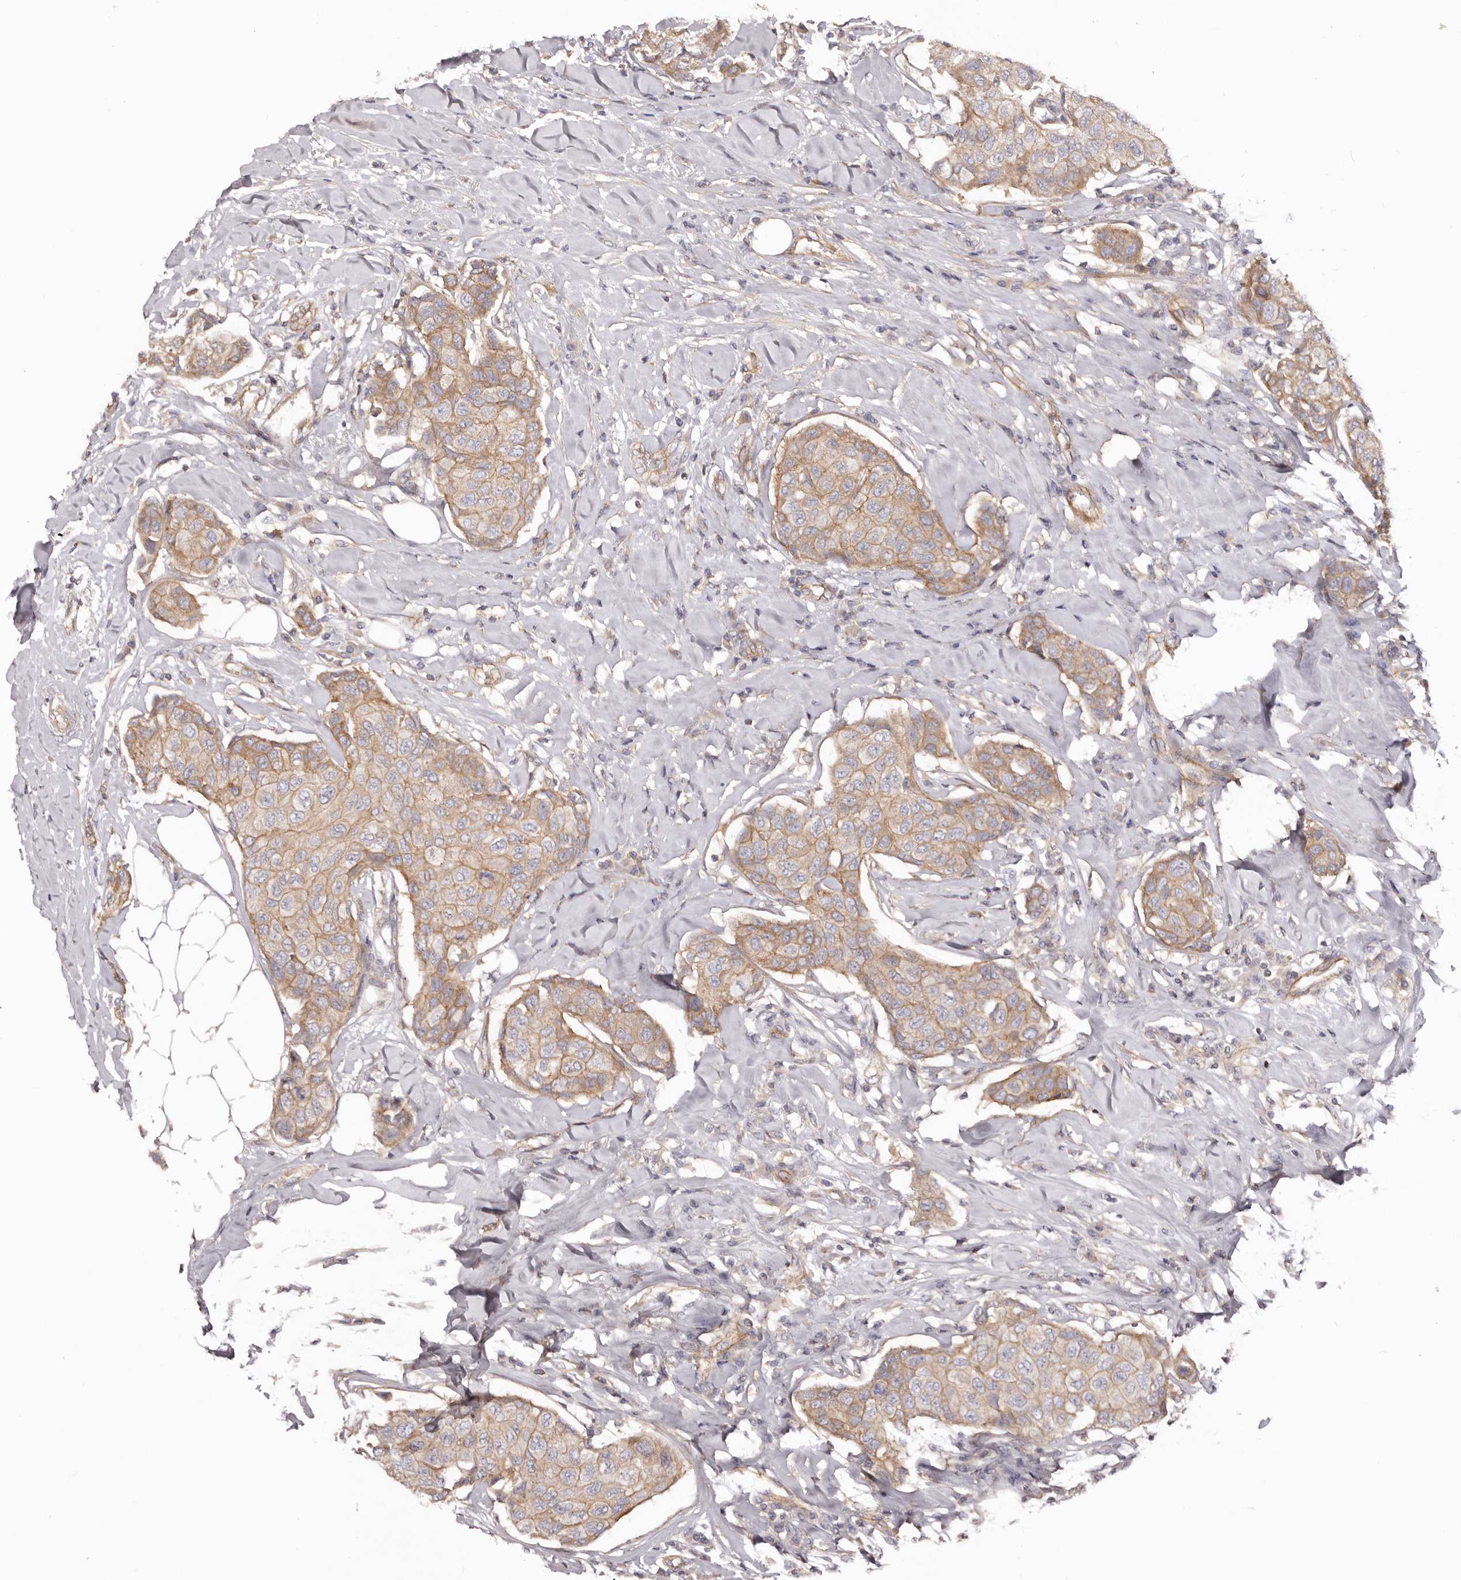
{"staining": {"intensity": "weak", "quantity": ">75%", "location": "cytoplasmic/membranous"}, "tissue": "breast cancer", "cell_type": "Tumor cells", "image_type": "cancer", "snomed": [{"axis": "morphology", "description": "Duct carcinoma"}, {"axis": "topography", "description": "Breast"}], "caption": "The histopathology image shows staining of breast cancer (invasive ductal carcinoma), revealing weak cytoplasmic/membranous protein expression (brown color) within tumor cells.", "gene": "DMRT2", "patient": {"sex": "female", "age": 80}}